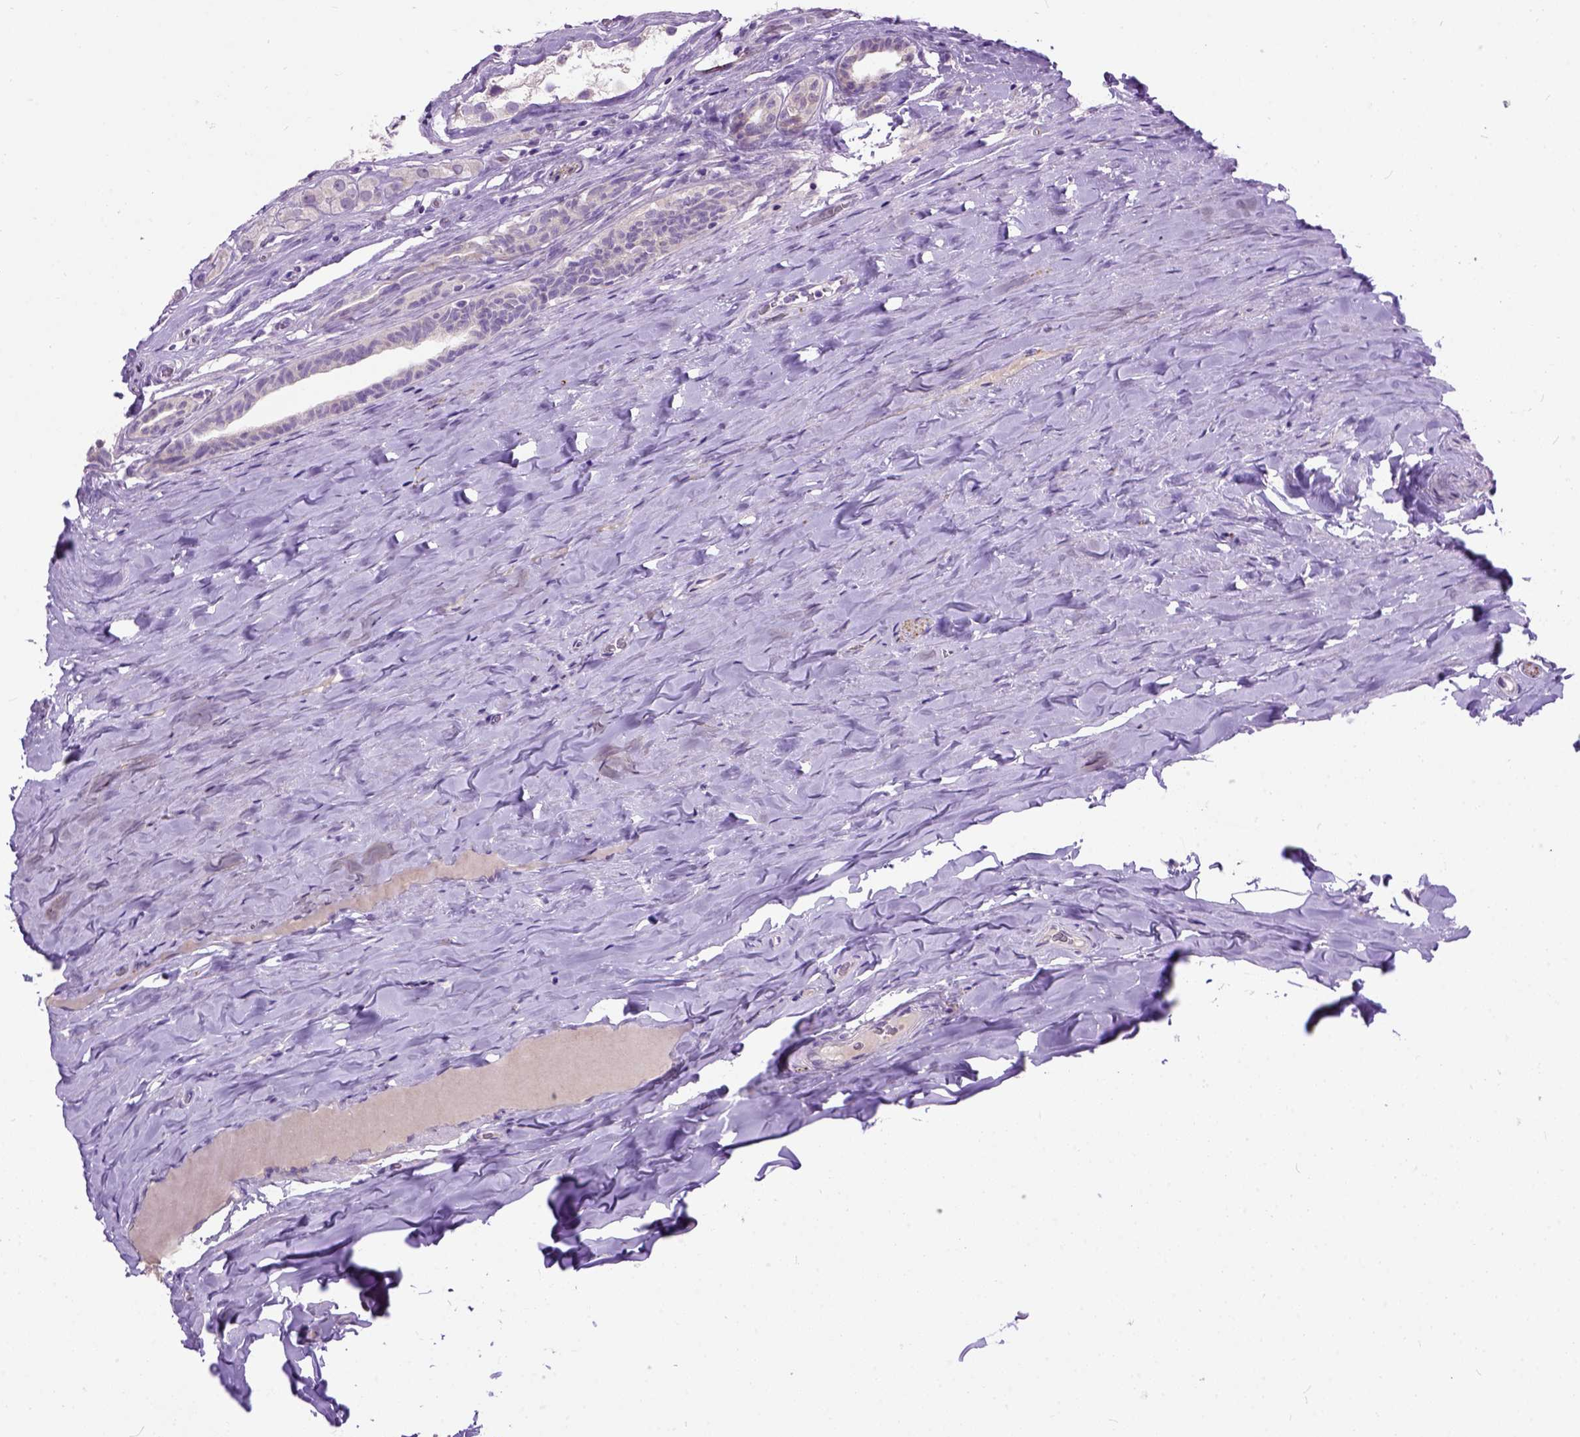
{"staining": {"intensity": "negative", "quantity": "none", "location": "none"}, "tissue": "testis cancer", "cell_type": "Tumor cells", "image_type": "cancer", "snomed": [{"axis": "morphology", "description": "Seminoma, NOS"}, {"axis": "topography", "description": "Testis"}], "caption": "The image shows no significant positivity in tumor cells of seminoma (testis). (Brightfield microscopy of DAB (3,3'-diaminobenzidine) IHC at high magnification).", "gene": "MAPT", "patient": {"sex": "male", "age": 34}}